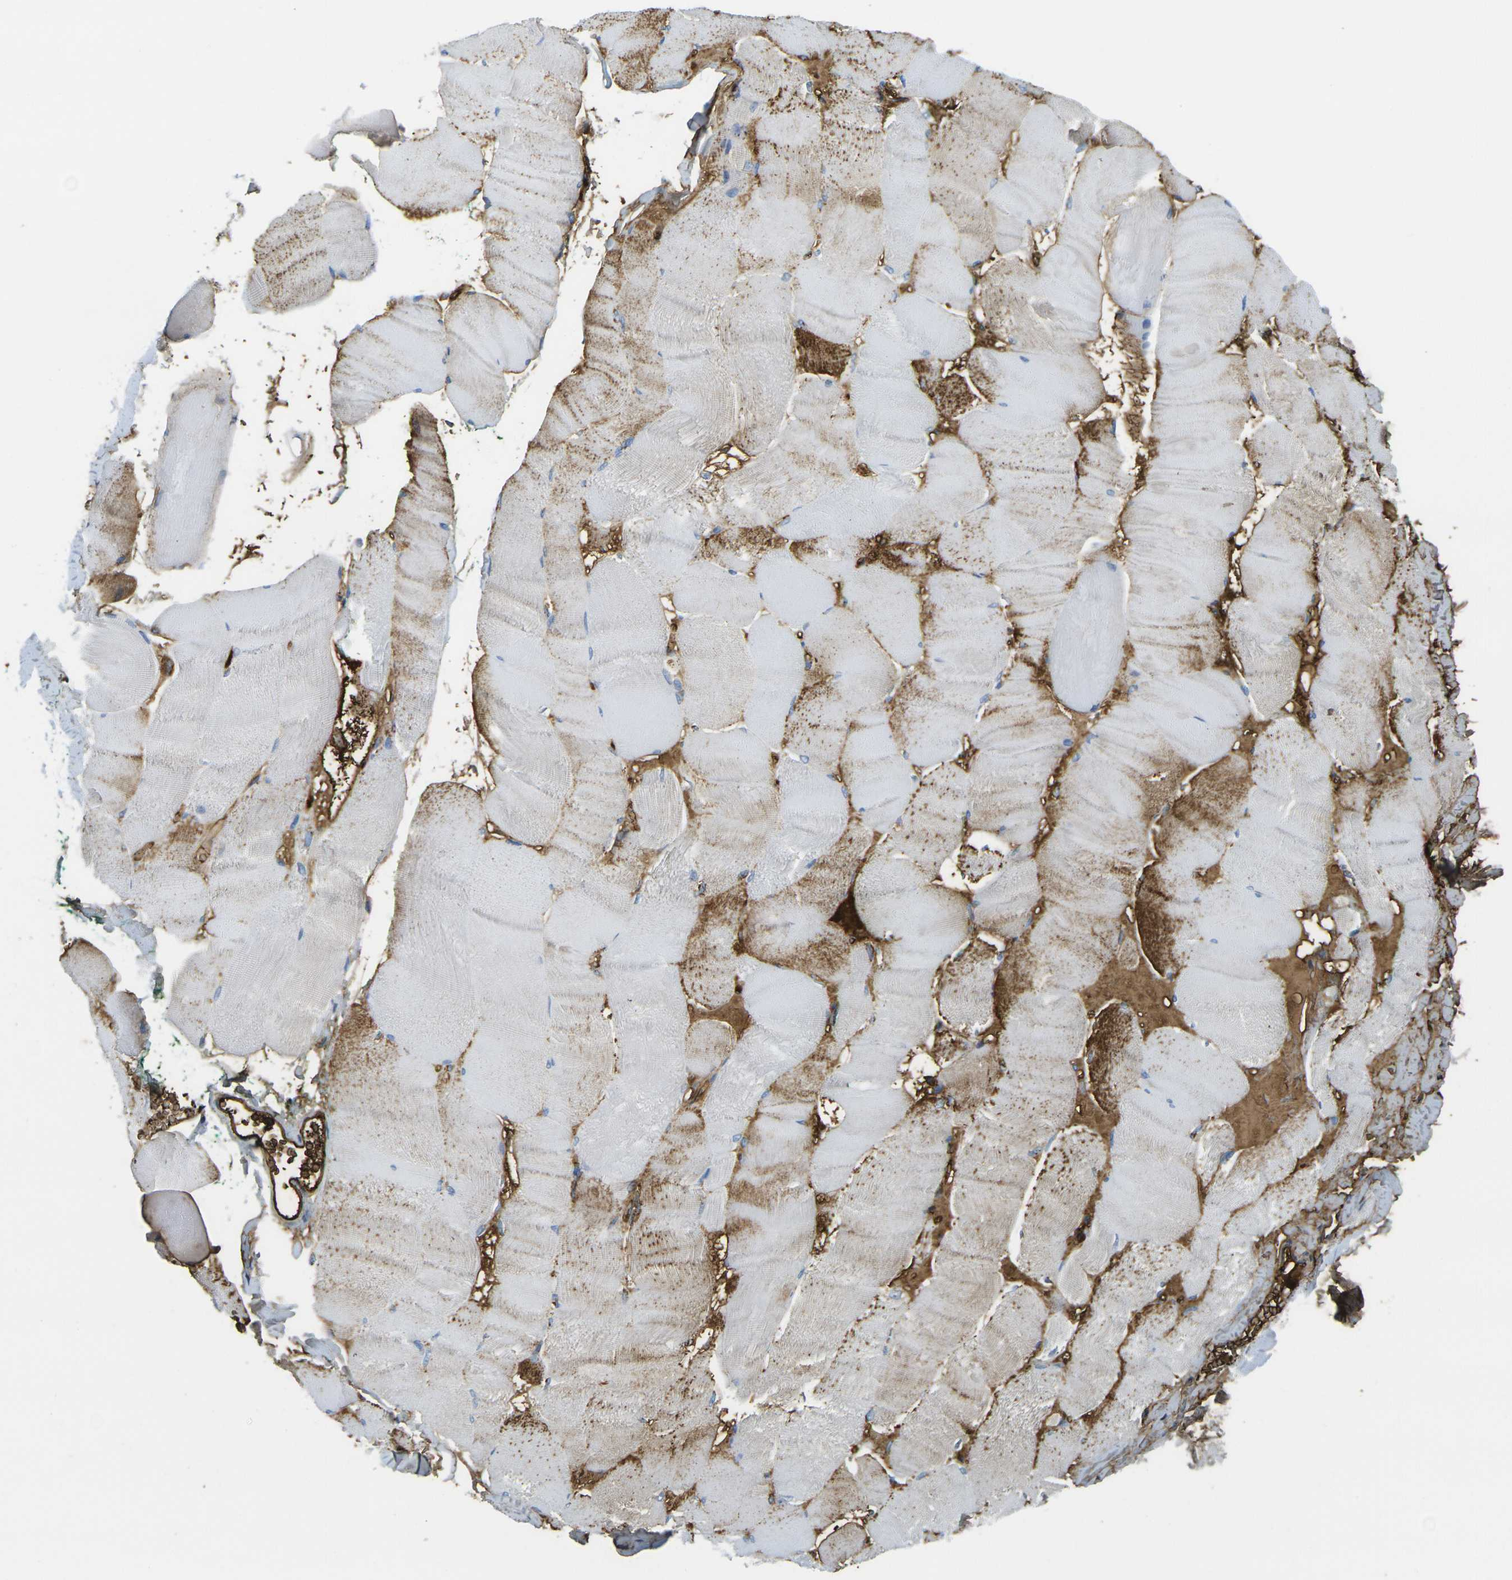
{"staining": {"intensity": "moderate", "quantity": "<25%", "location": "cytoplasmic/membranous"}, "tissue": "skeletal muscle", "cell_type": "Myocytes", "image_type": "normal", "snomed": [{"axis": "morphology", "description": "Normal tissue, NOS"}, {"axis": "morphology", "description": "Squamous cell carcinoma, NOS"}, {"axis": "topography", "description": "Skeletal muscle"}], "caption": "Myocytes display low levels of moderate cytoplasmic/membranous positivity in about <25% of cells in benign skeletal muscle.", "gene": "PLCD1", "patient": {"sex": "male", "age": 51}}